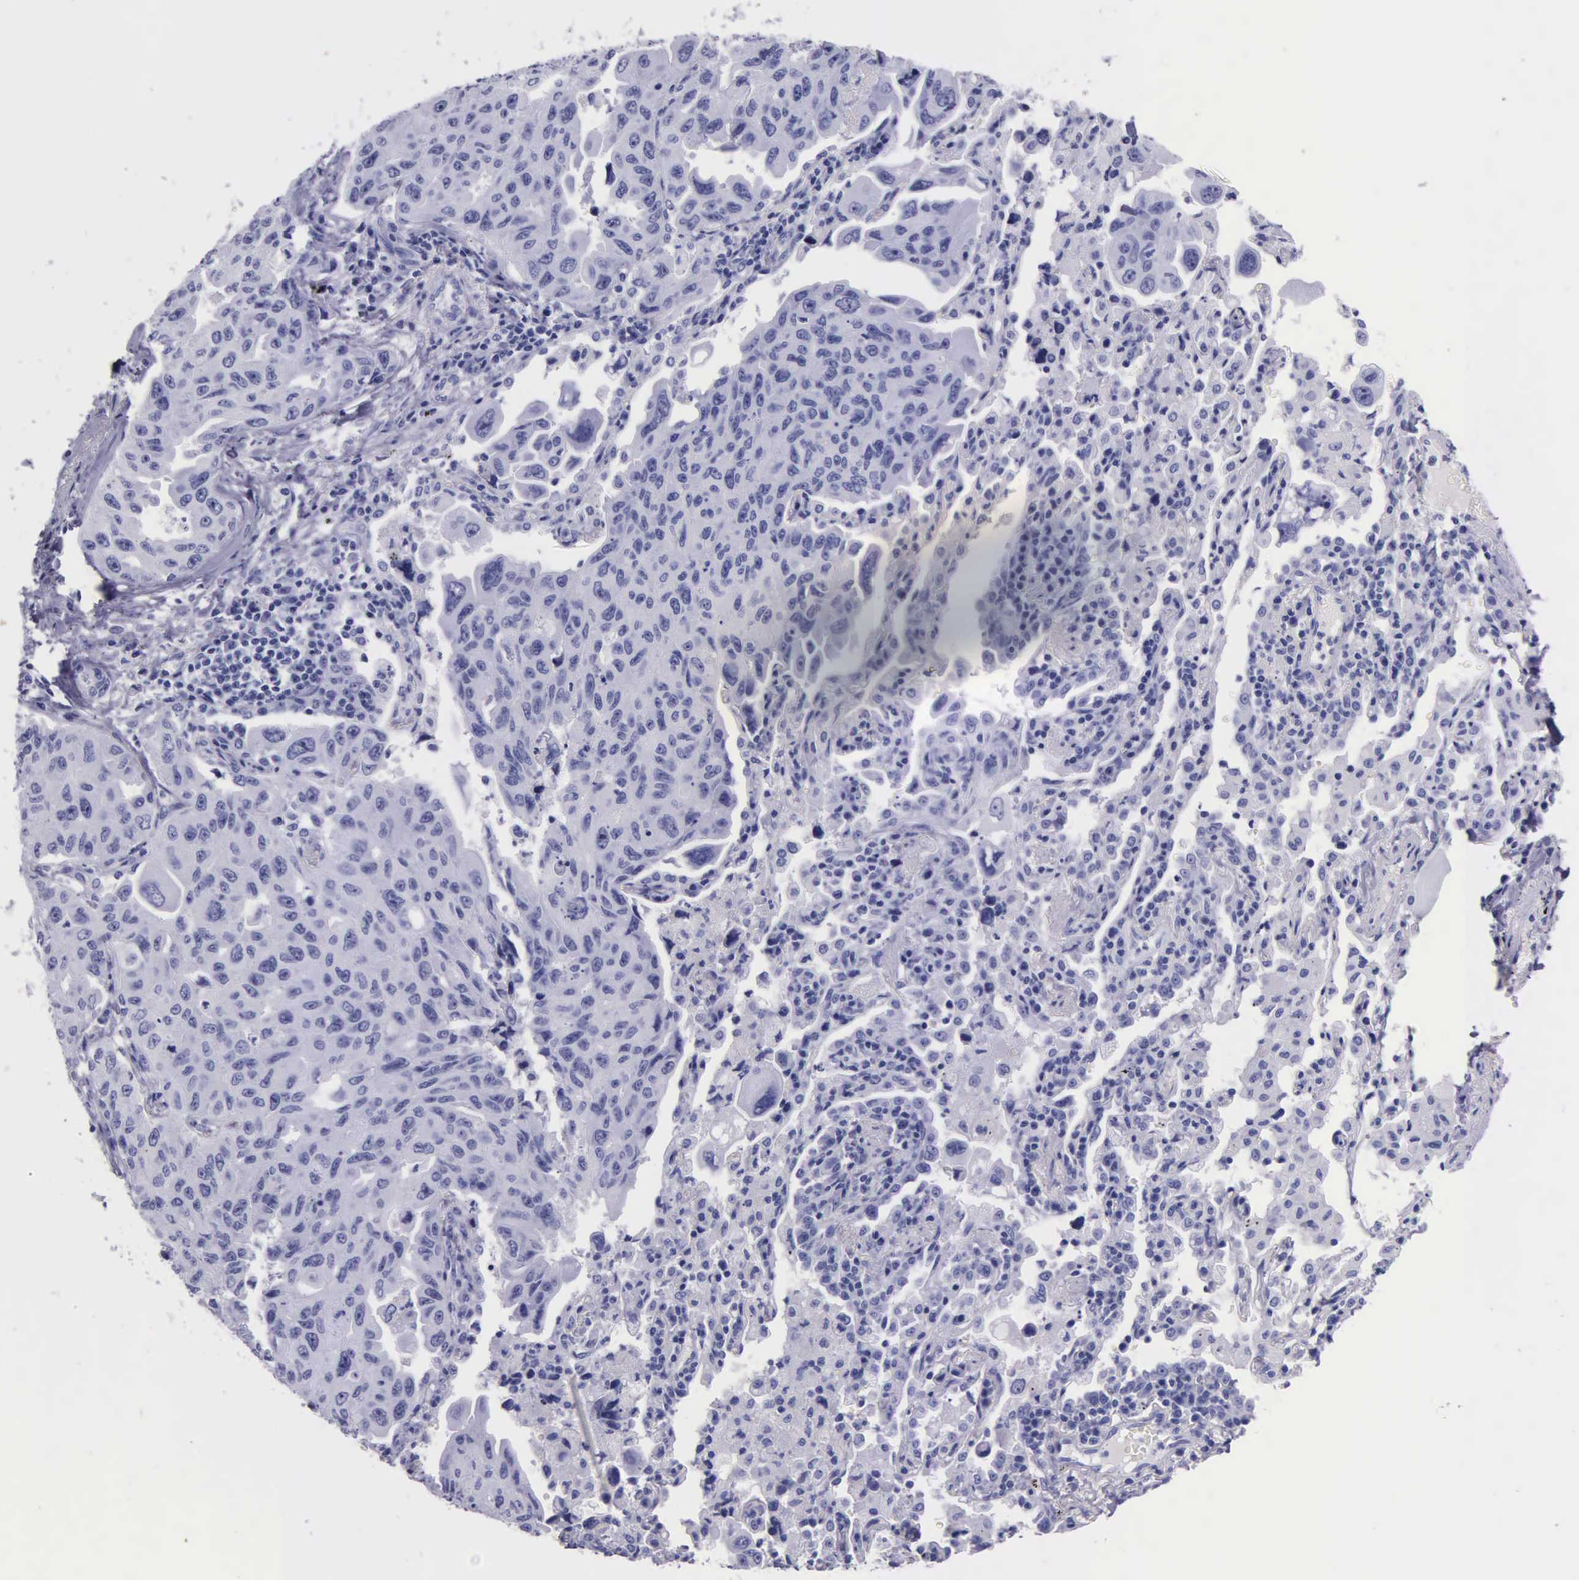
{"staining": {"intensity": "negative", "quantity": "none", "location": "none"}, "tissue": "lung cancer", "cell_type": "Tumor cells", "image_type": "cancer", "snomed": [{"axis": "morphology", "description": "Adenocarcinoma, NOS"}, {"axis": "topography", "description": "Lung"}], "caption": "The micrograph reveals no staining of tumor cells in lung cancer (adenocarcinoma).", "gene": "KLK3", "patient": {"sex": "male", "age": 64}}